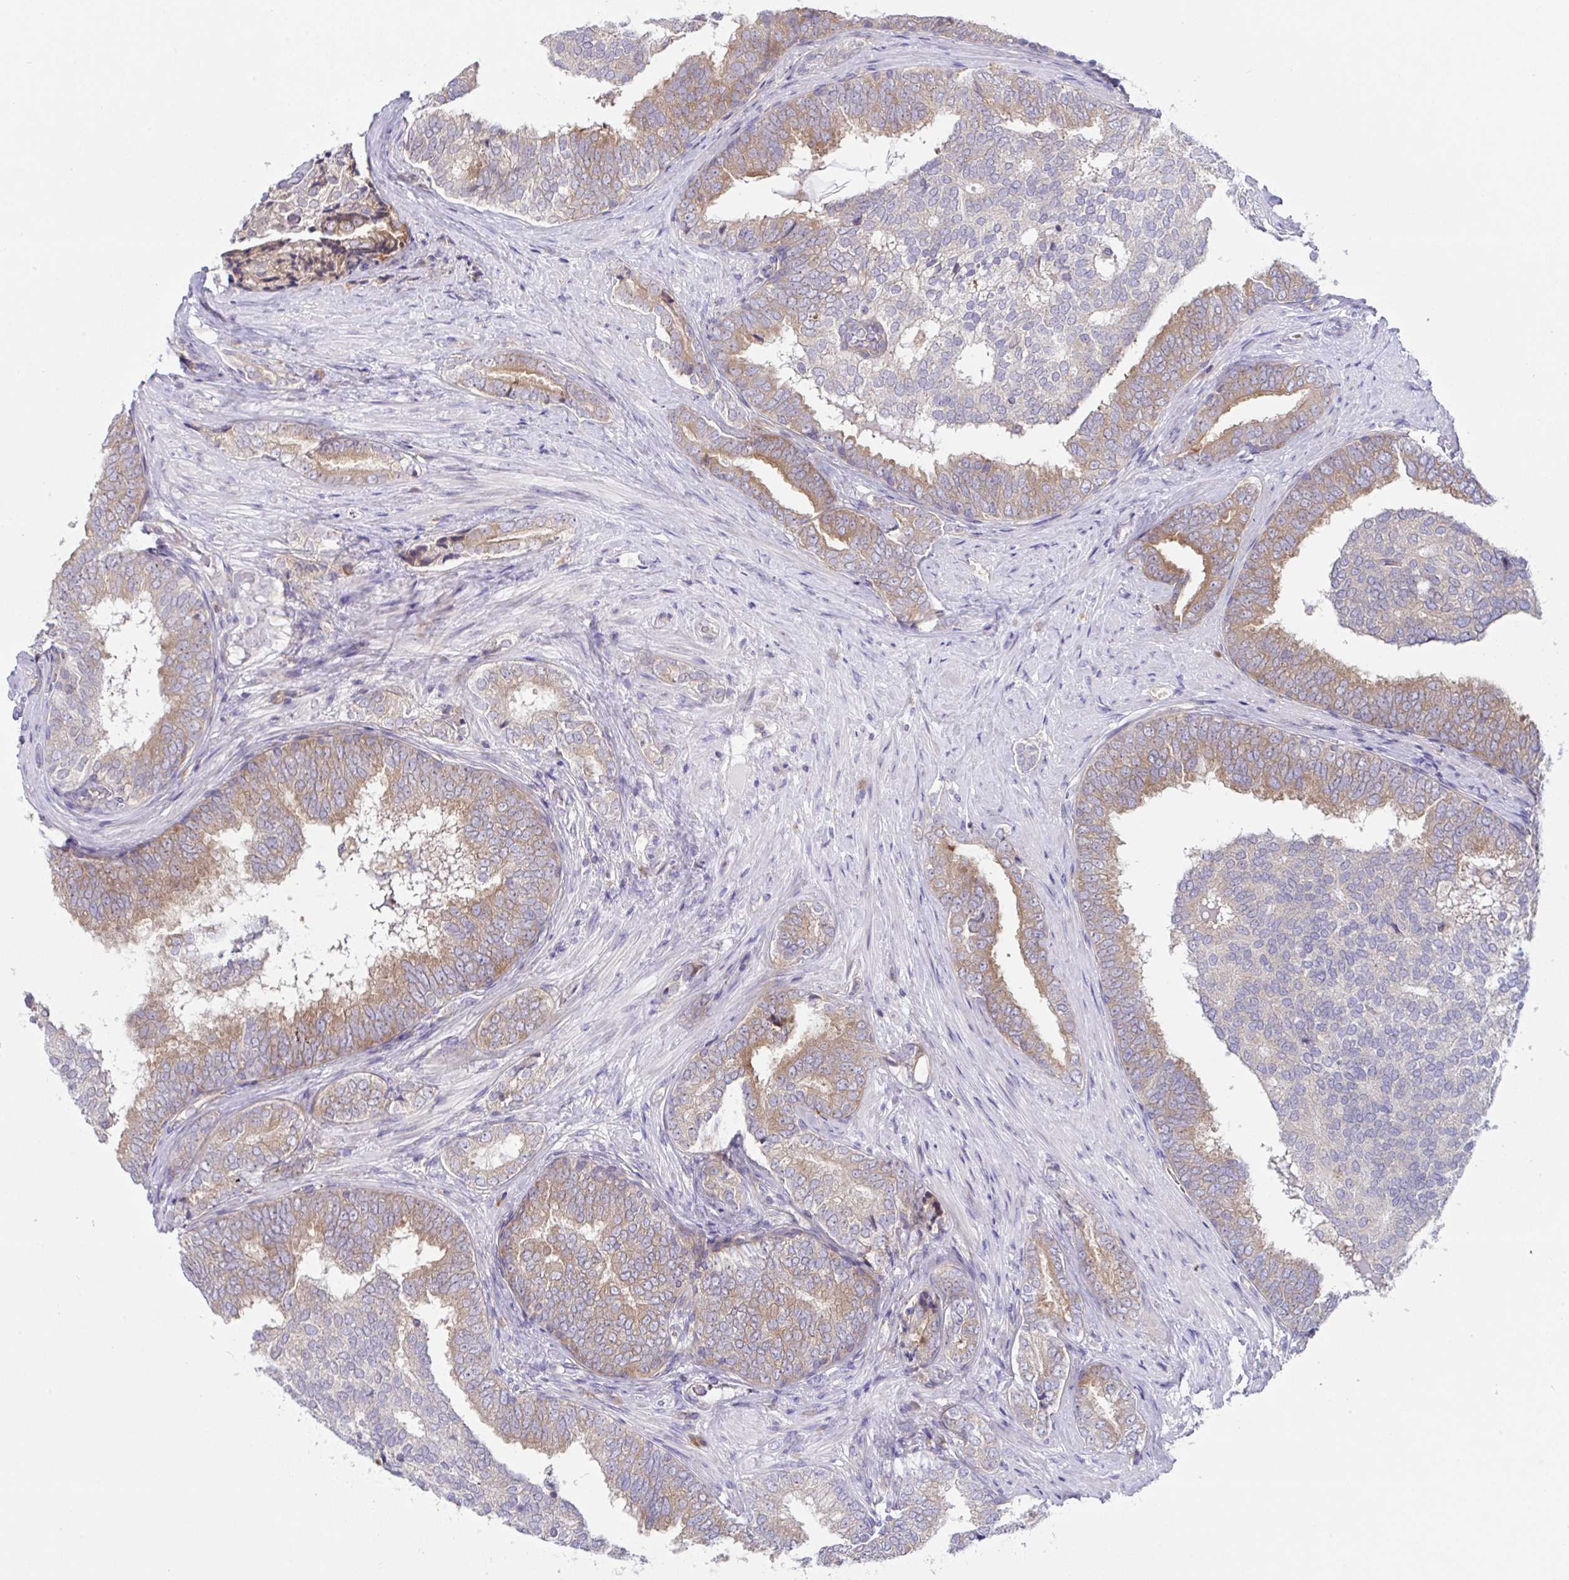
{"staining": {"intensity": "moderate", "quantity": "25%-75%", "location": "cytoplasmic/membranous"}, "tissue": "prostate cancer", "cell_type": "Tumor cells", "image_type": "cancer", "snomed": [{"axis": "morphology", "description": "Adenocarcinoma, High grade"}, {"axis": "topography", "description": "Prostate"}], "caption": "DAB (3,3'-diaminobenzidine) immunohistochemical staining of human prostate cancer (high-grade adenocarcinoma) shows moderate cytoplasmic/membranous protein expression in about 25%-75% of tumor cells.", "gene": "FAU", "patient": {"sex": "male", "age": 72}}